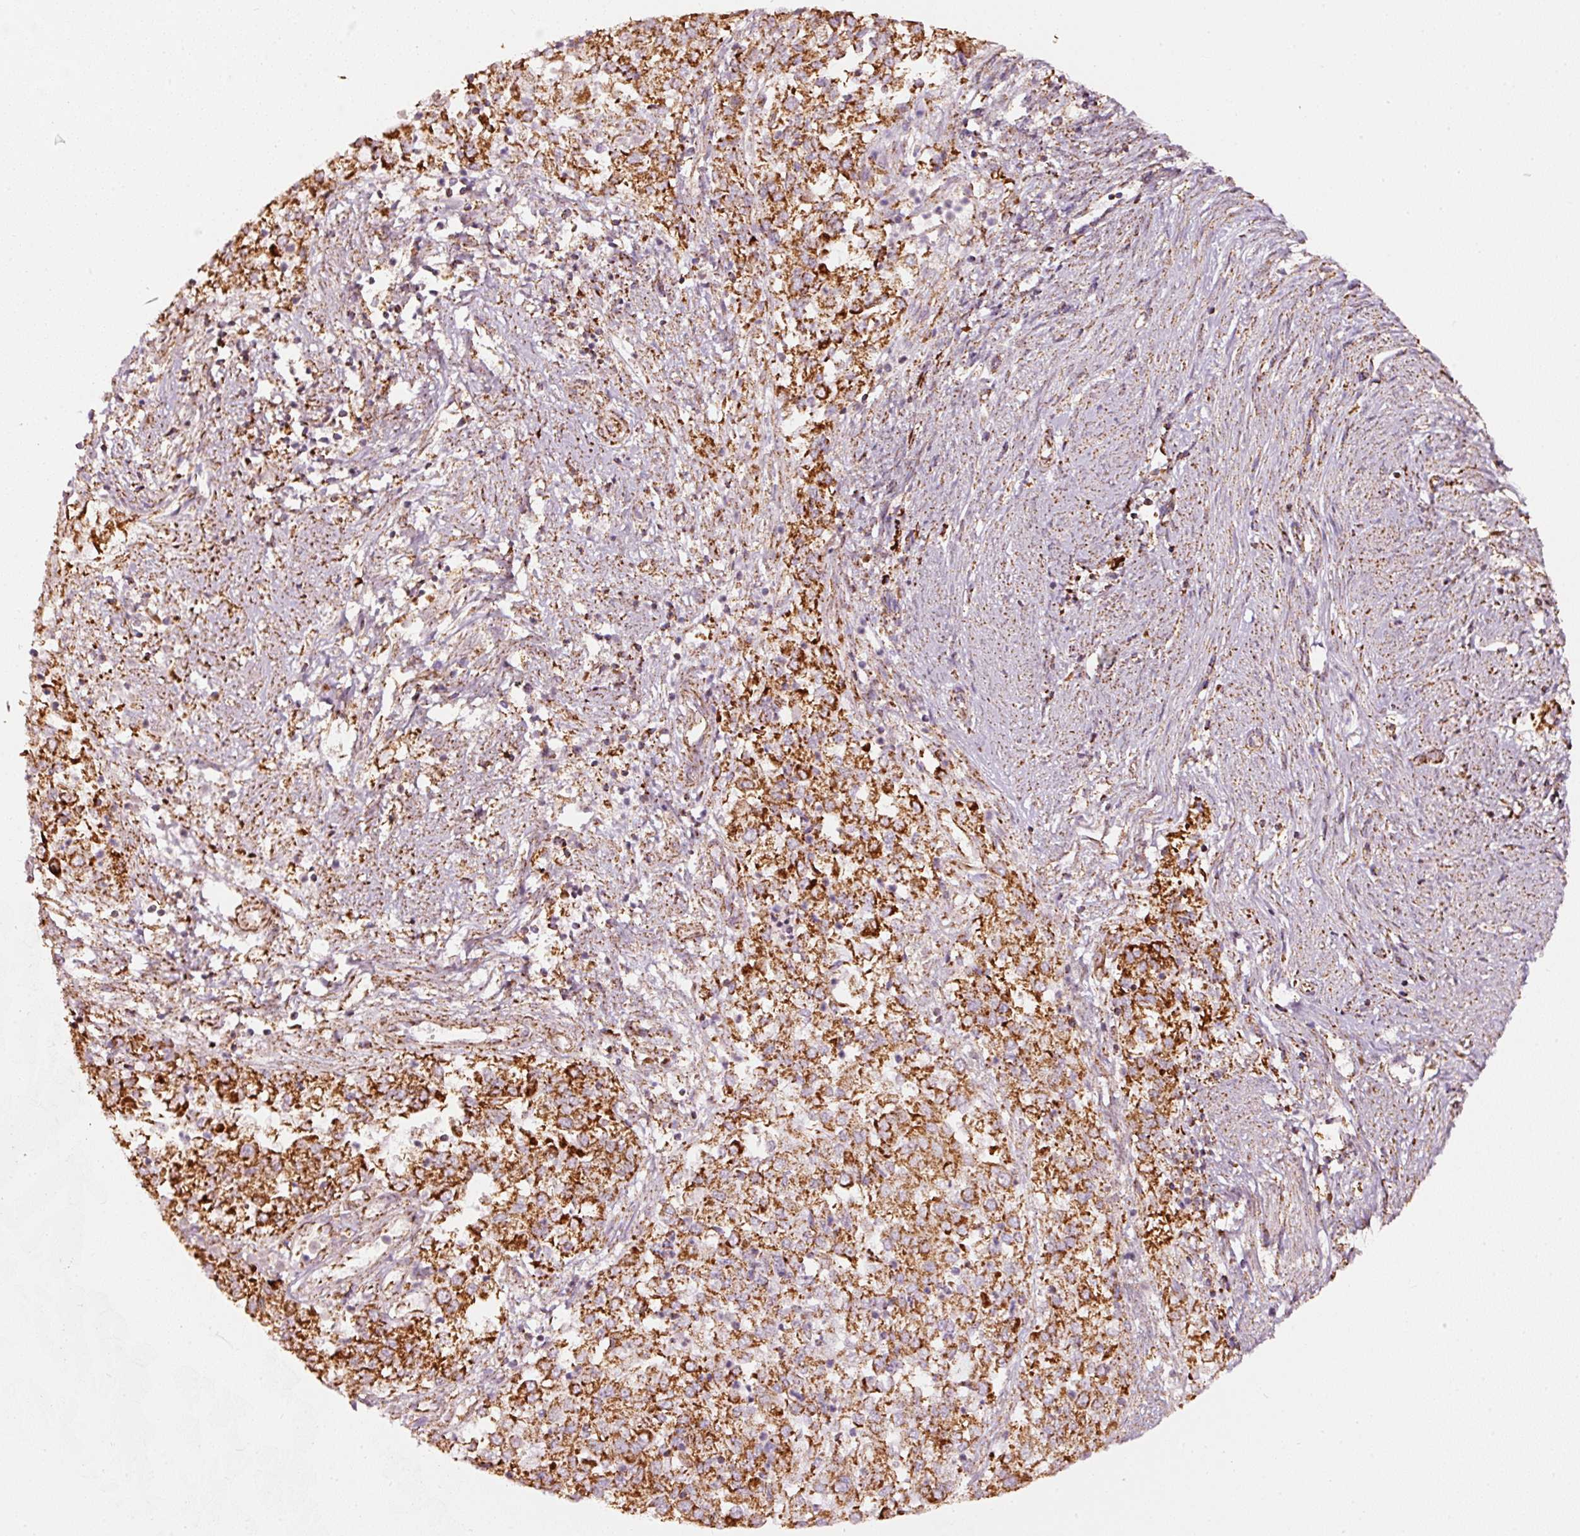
{"staining": {"intensity": "strong", "quantity": ">75%", "location": "cytoplasmic/membranous"}, "tissue": "endometrial cancer", "cell_type": "Tumor cells", "image_type": "cancer", "snomed": [{"axis": "morphology", "description": "Adenocarcinoma, NOS"}, {"axis": "topography", "description": "Endometrium"}], "caption": "A brown stain shows strong cytoplasmic/membranous expression of a protein in human adenocarcinoma (endometrial) tumor cells.", "gene": "UQCRC1", "patient": {"sex": "female", "age": 57}}